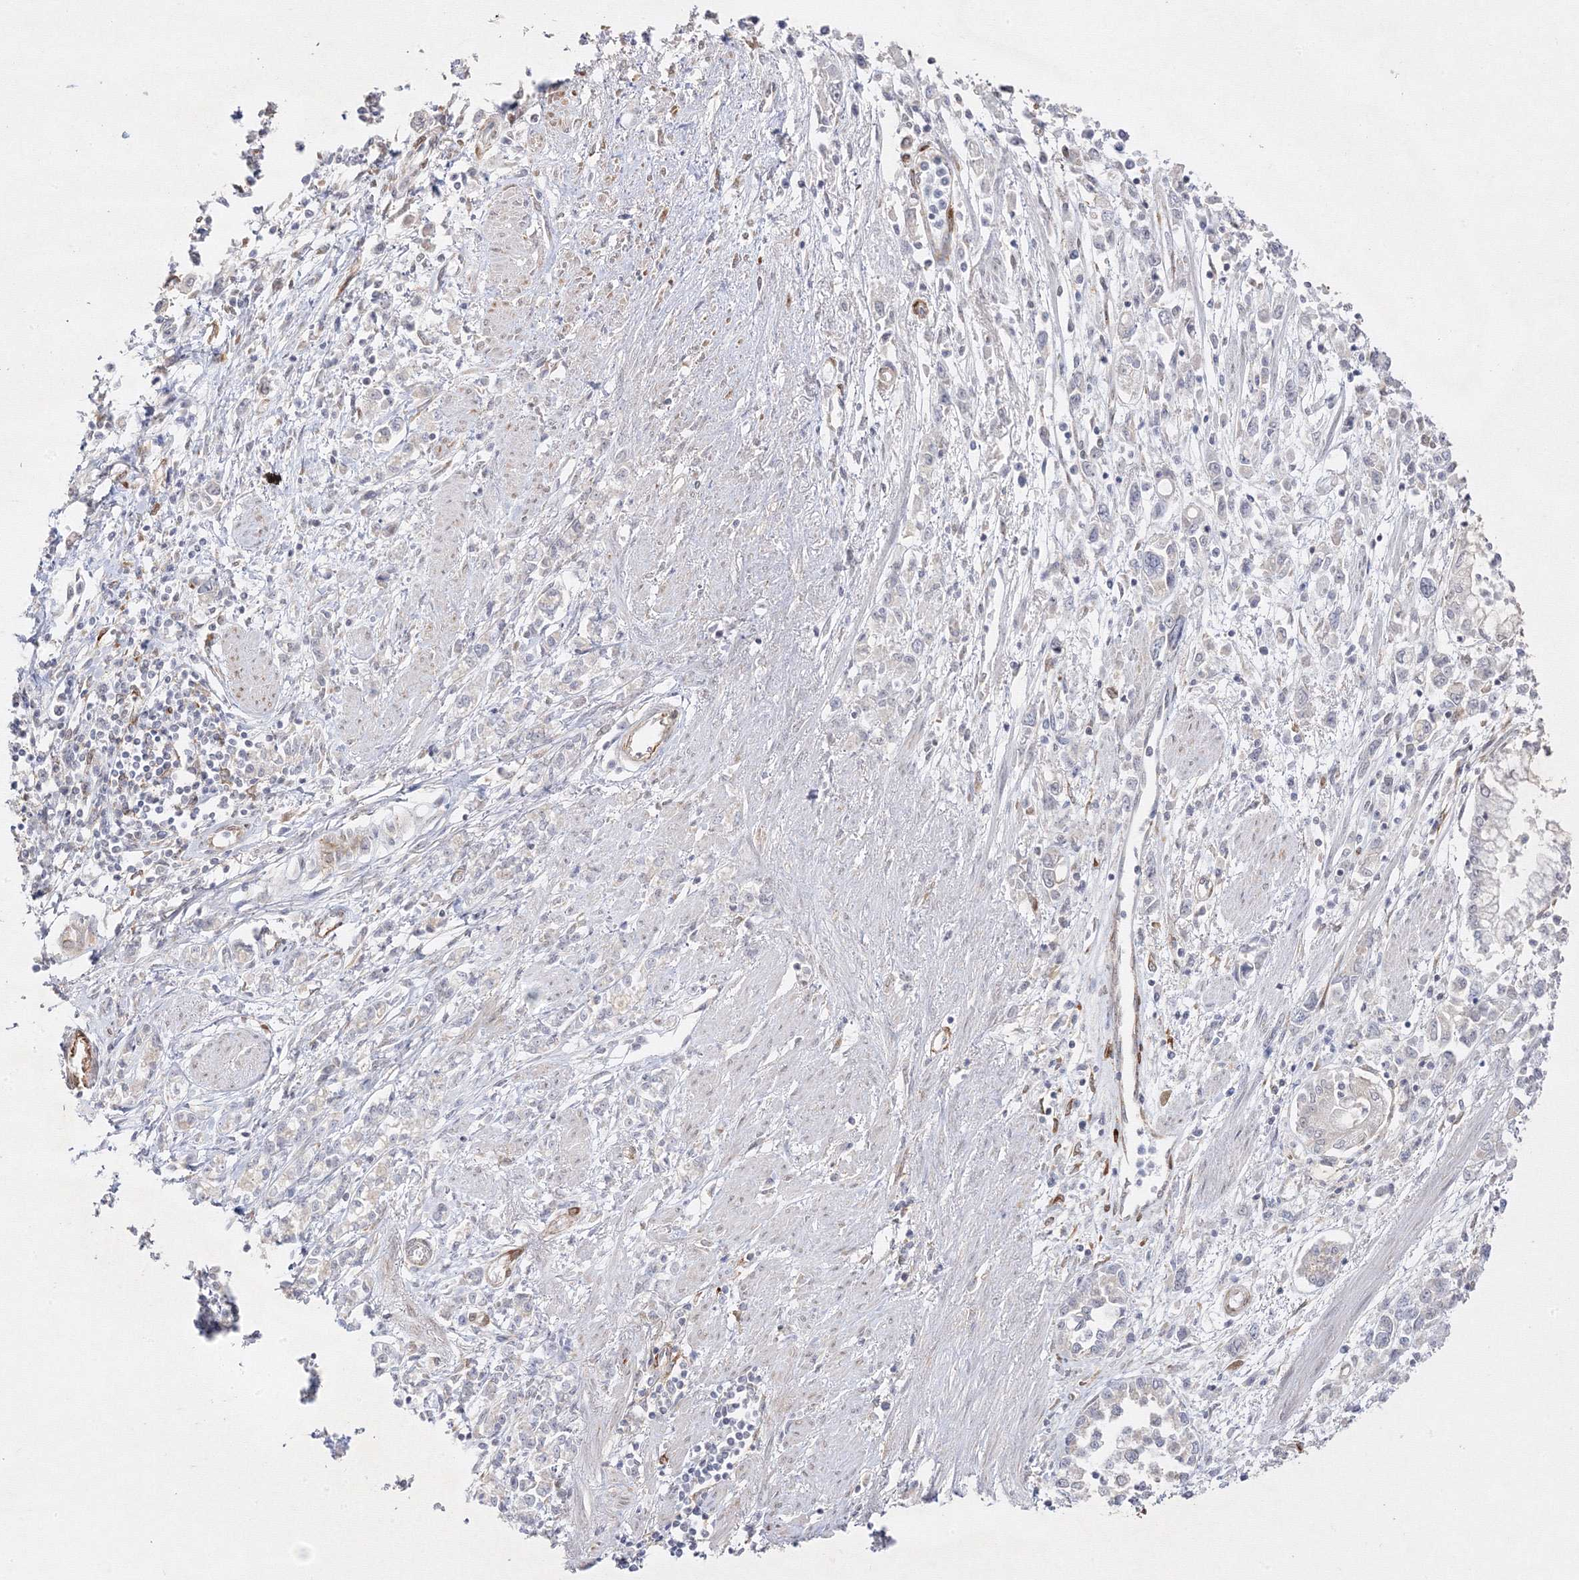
{"staining": {"intensity": "negative", "quantity": "none", "location": "none"}, "tissue": "stomach cancer", "cell_type": "Tumor cells", "image_type": "cancer", "snomed": [{"axis": "morphology", "description": "Adenocarcinoma, NOS"}, {"axis": "topography", "description": "Stomach"}], "caption": "Immunohistochemistry image of neoplastic tissue: stomach adenocarcinoma stained with DAB (3,3'-diaminobenzidine) reveals no significant protein positivity in tumor cells.", "gene": "C2CD2", "patient": {"sex": "female", "age": 76}}